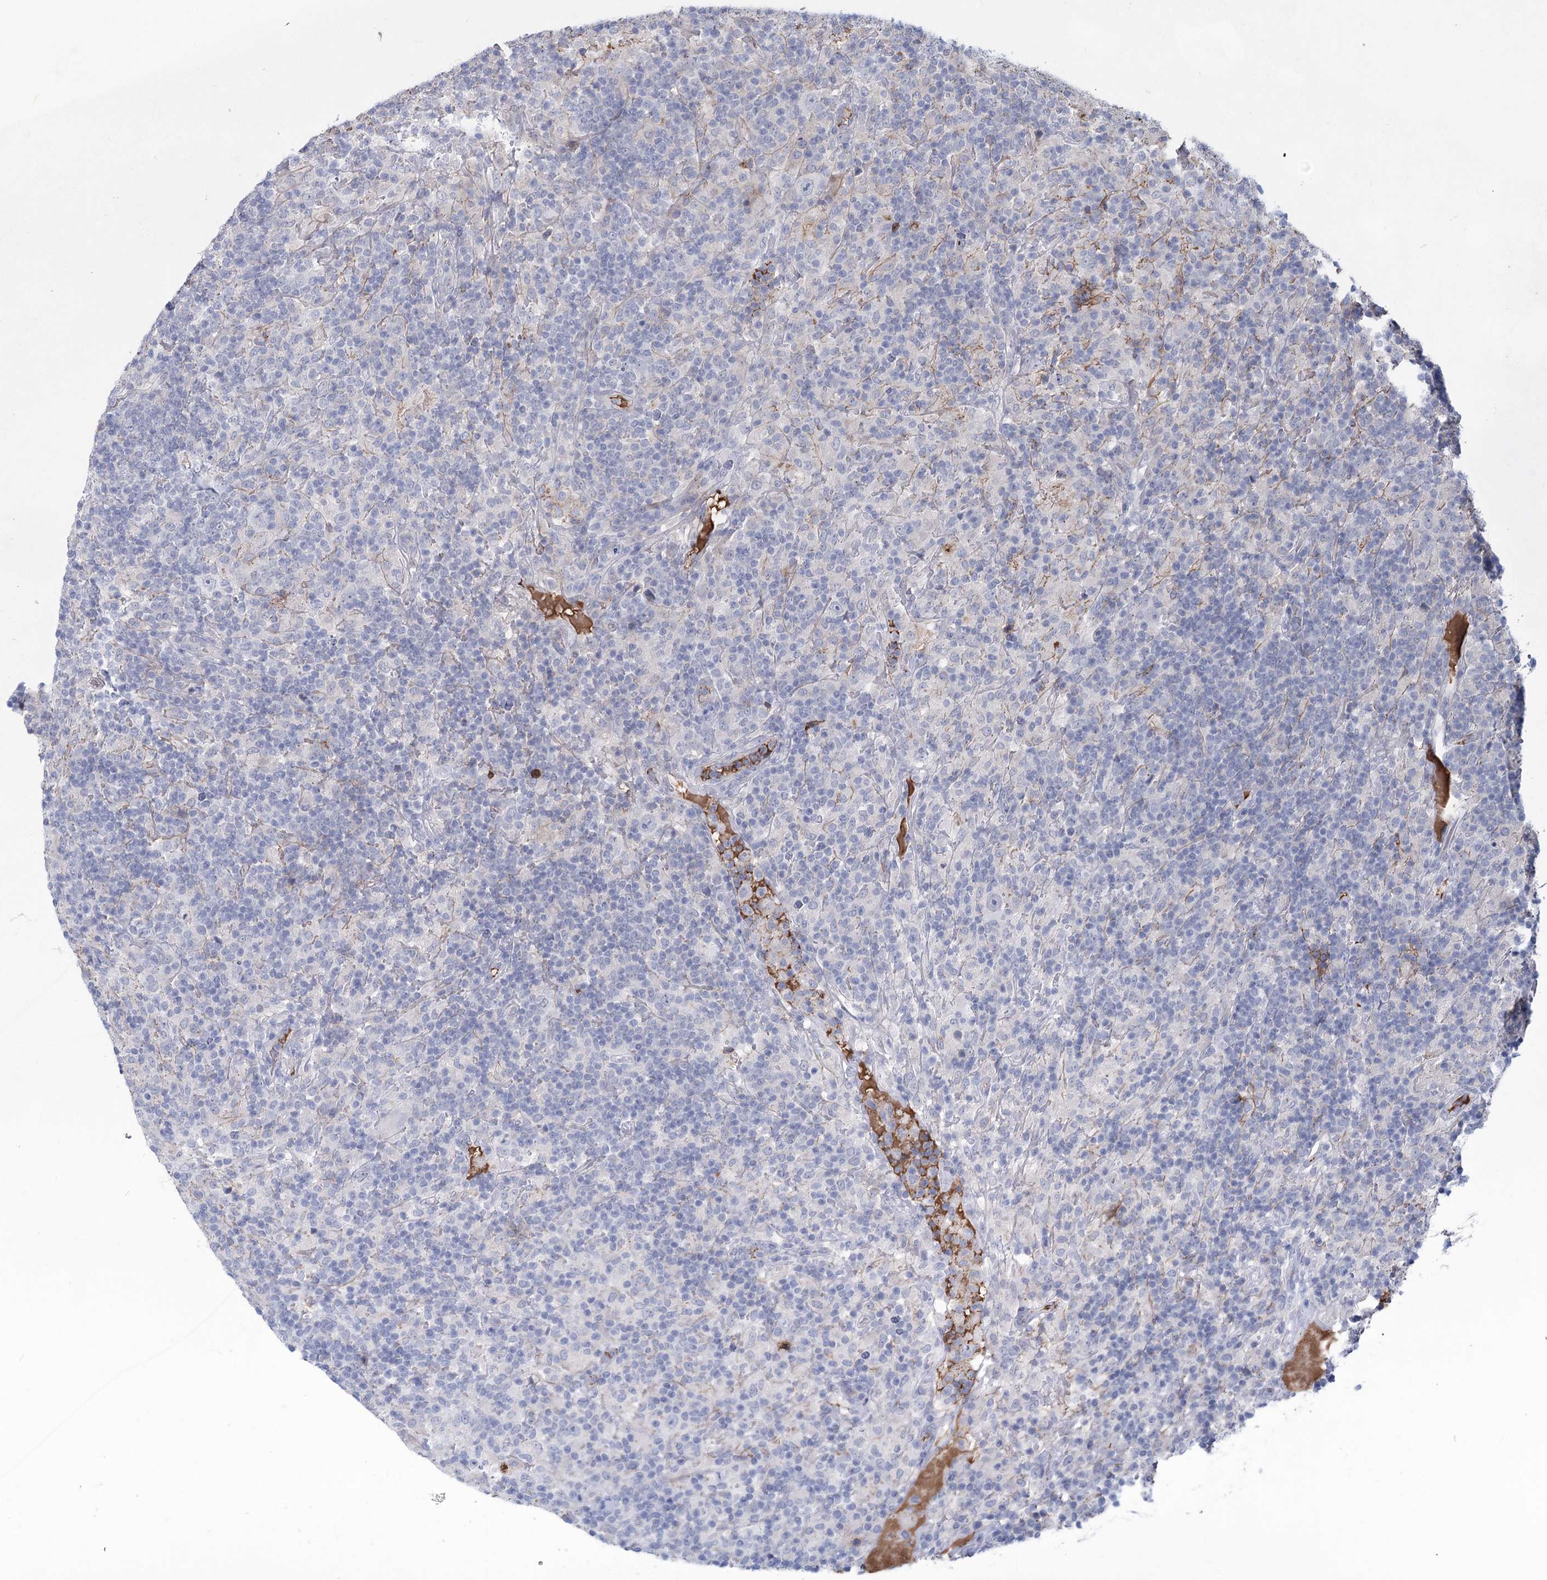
{"staining": {"intensity": "negative", "quantity": "none", "location": "none"}, "tissue": "lymphoma", "cell_type": "Tumor cells", "image_type": "cancer", "snomed": [{"axis": "morphology", "description": "Hodgkin's disease, NOS"}, {"axis": "topography", "description": "Lymph node"}], "caption": "This is an IHC photomicrograph of human lymphoma. There is no positivity in tumor cells.", "gene": "TASOR2", "patient": {"sex": "male", "age": 70}}